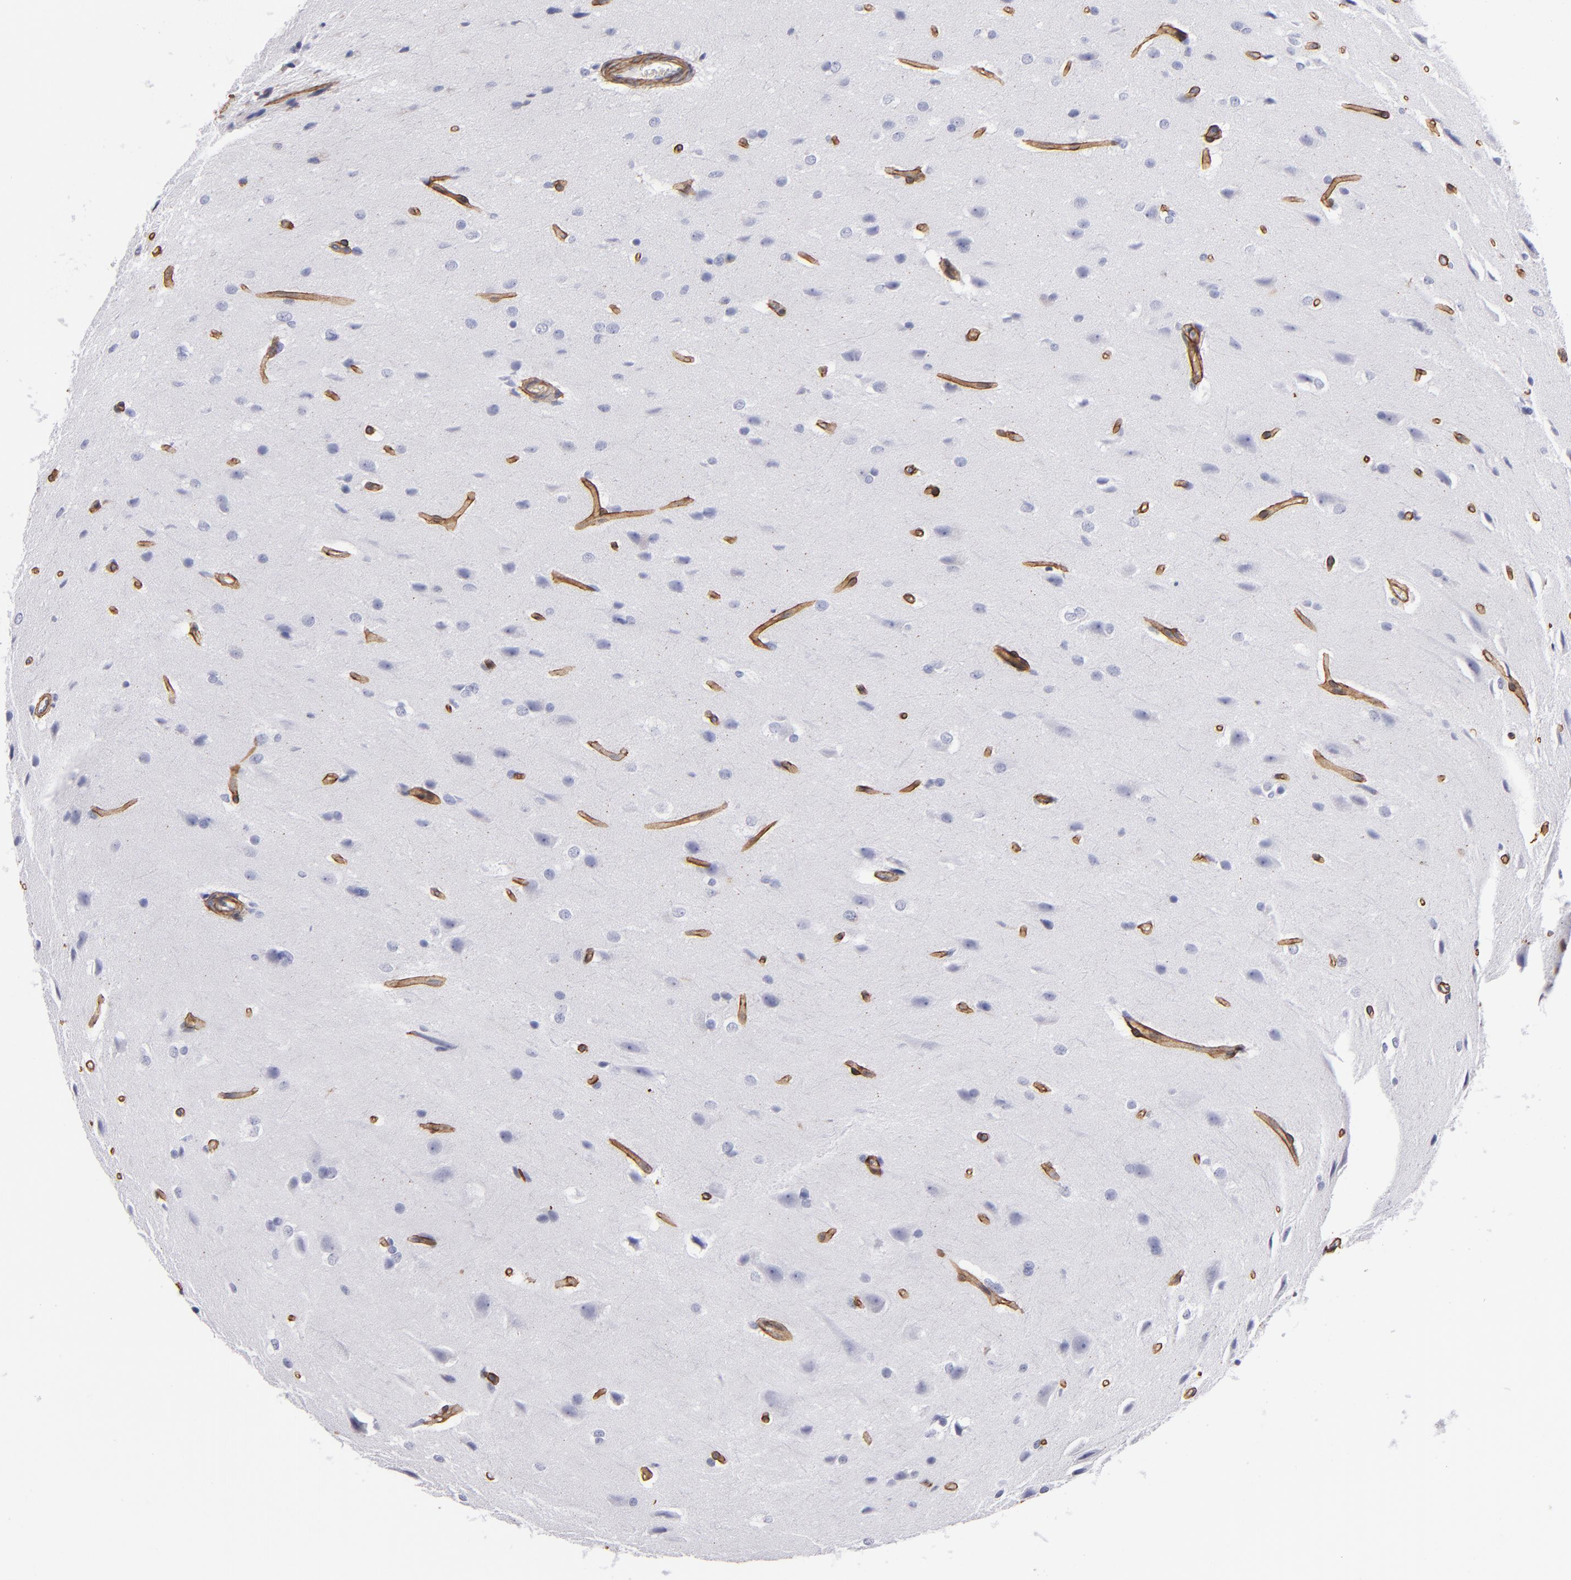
{"staining": {"intensity": "negative", "quantity": "none", "location": "none"}, "tissue": "glioma", "cell_type": "Tumor cells", "image_type": "cancer", "snomed": [{"axis": "morphology", "description": "Glioma, malignant, High grade"}, {"axis": "topography", "description": "Brain"}], "caption": "A high-resolution histopathology image shows immunohistochemistry (IHC) staining of glioma, which demonstrates no significant positivity in tumor cells.", "gene": "LAMC1", "patient": {"sex": "male", "age": 68}}